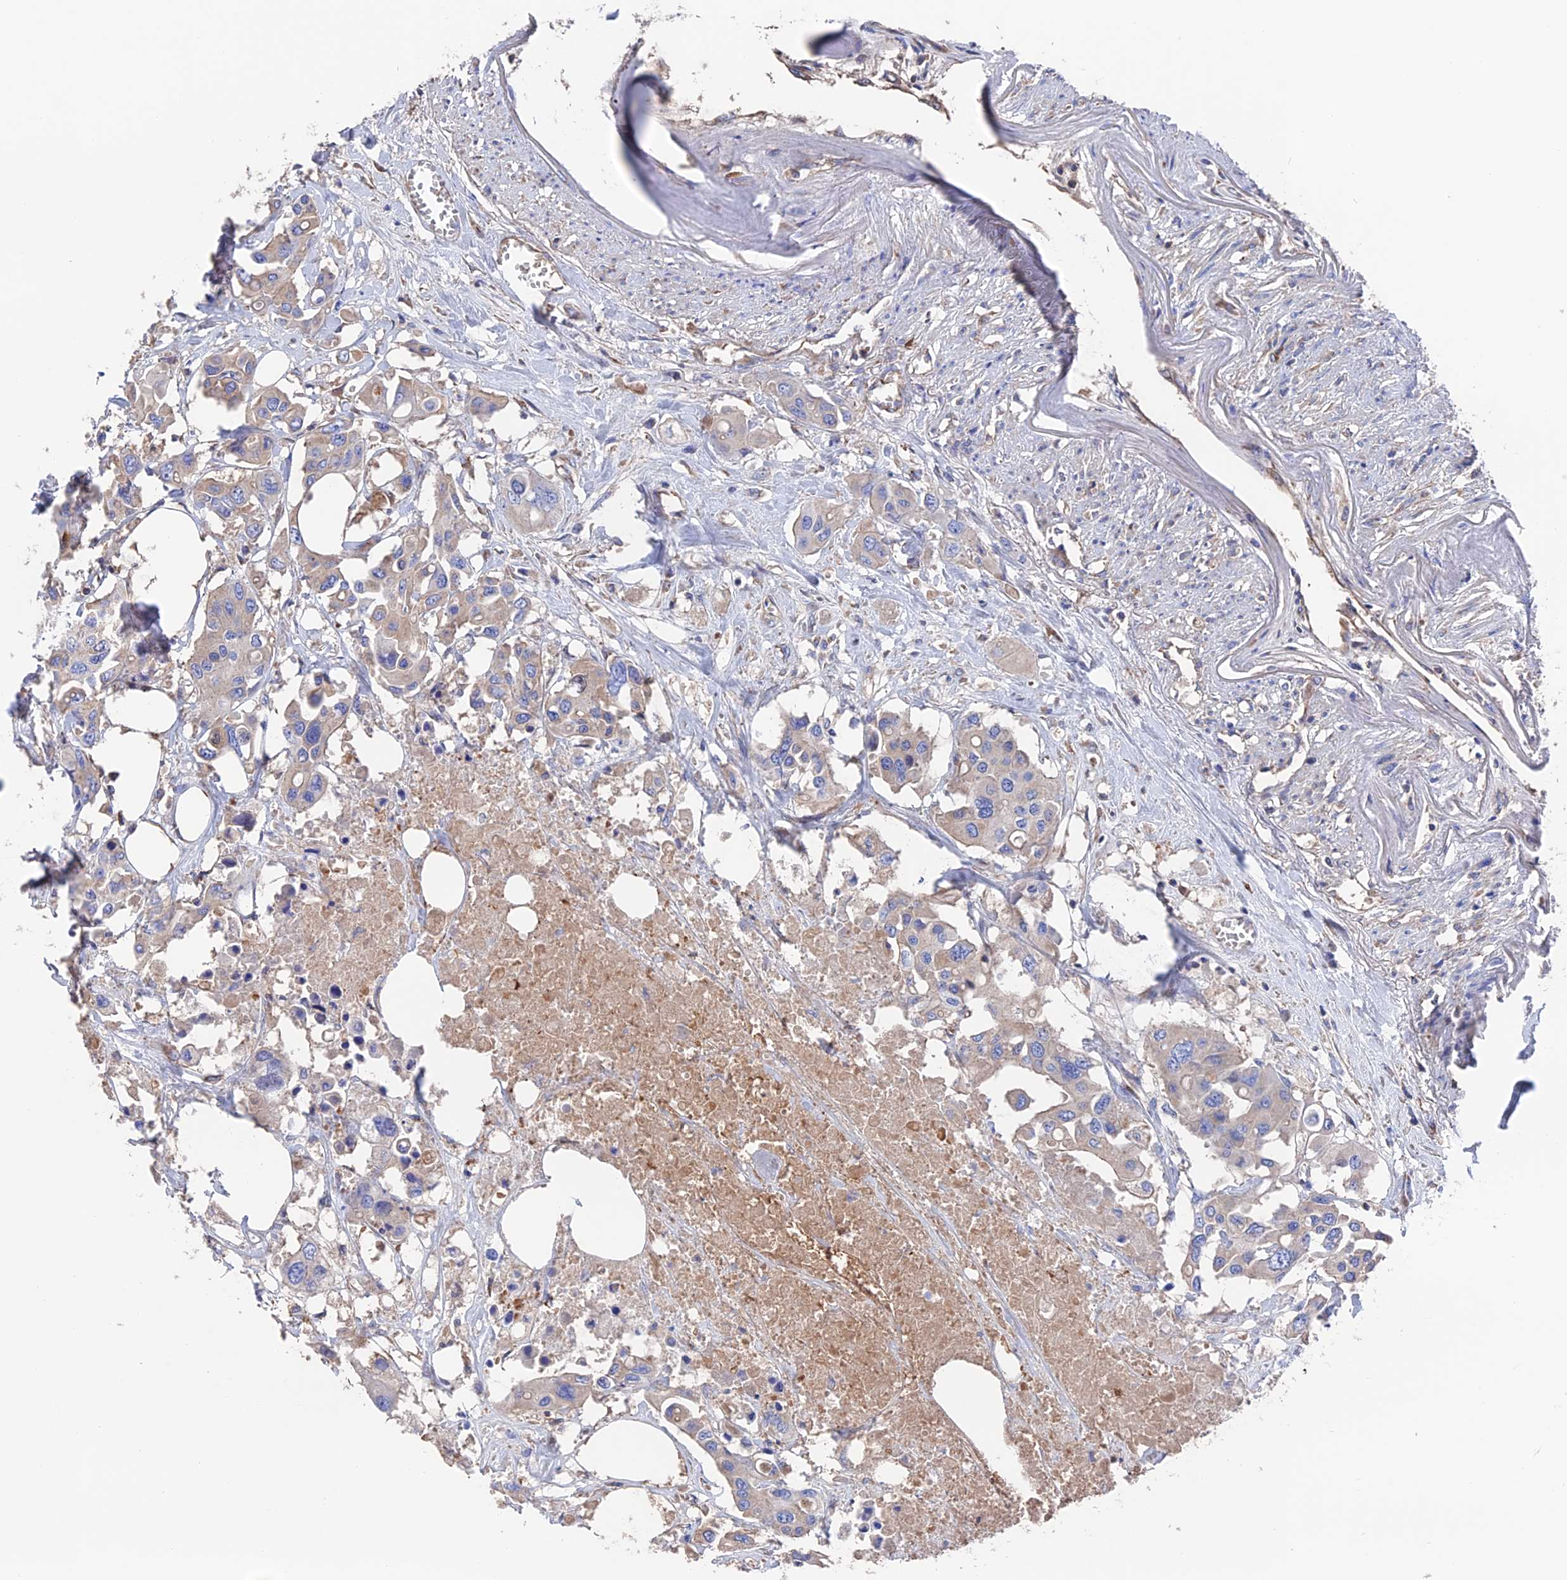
{"staining": {"intensity": "weak", "quantity": ">75%", "location": "cytoplasmic/membranous"}, "tissue": "colorectal cancer", "cell_type": "Tumor cells", "image_type": "cancer", "snomed": [{"axis": "morphology", "description": "Adenocarcinoma, NOS"}, {"axis": "topography", "description": "Colon"}], "caption": "Protein staining exhibits weak cytoplasmic/membranous positivity in about >75% of tumor cells in colorectal adenocarcinoma.", "gene": "HPF1", "patient": {"sex": "male", "age": 77}}